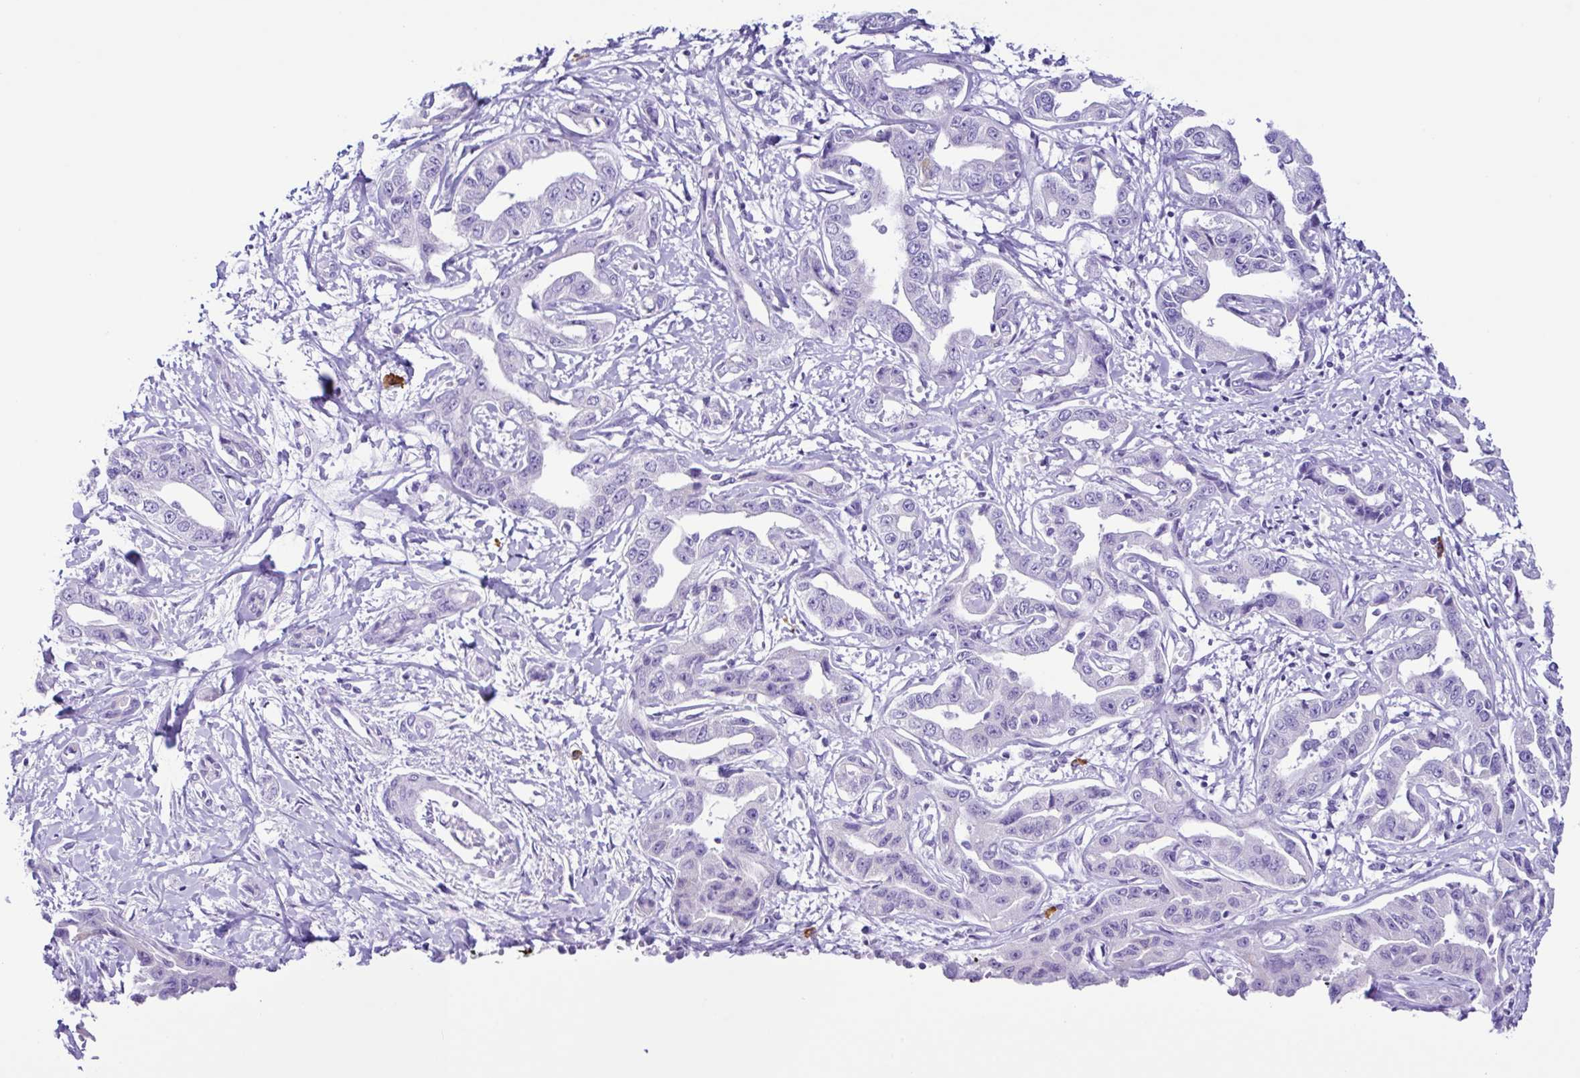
{"staining": {"intensity": "negative", "quantity": "none", "location": "none"}, "tissue": "liver cancer", "cell_type": "Tumor cells", "image_type": "cancer", "snomed": [{"axis": "morphology", "description": "Cholangiocarcinoma"}, {"axis": "topography", "description": "Liver"}], "caption": "This is an IHC photomicrograph of liver cancer. There is no staining in tumor cells.", "gene": "PIGF", "patient": {"sex": "male", "age": 59}}